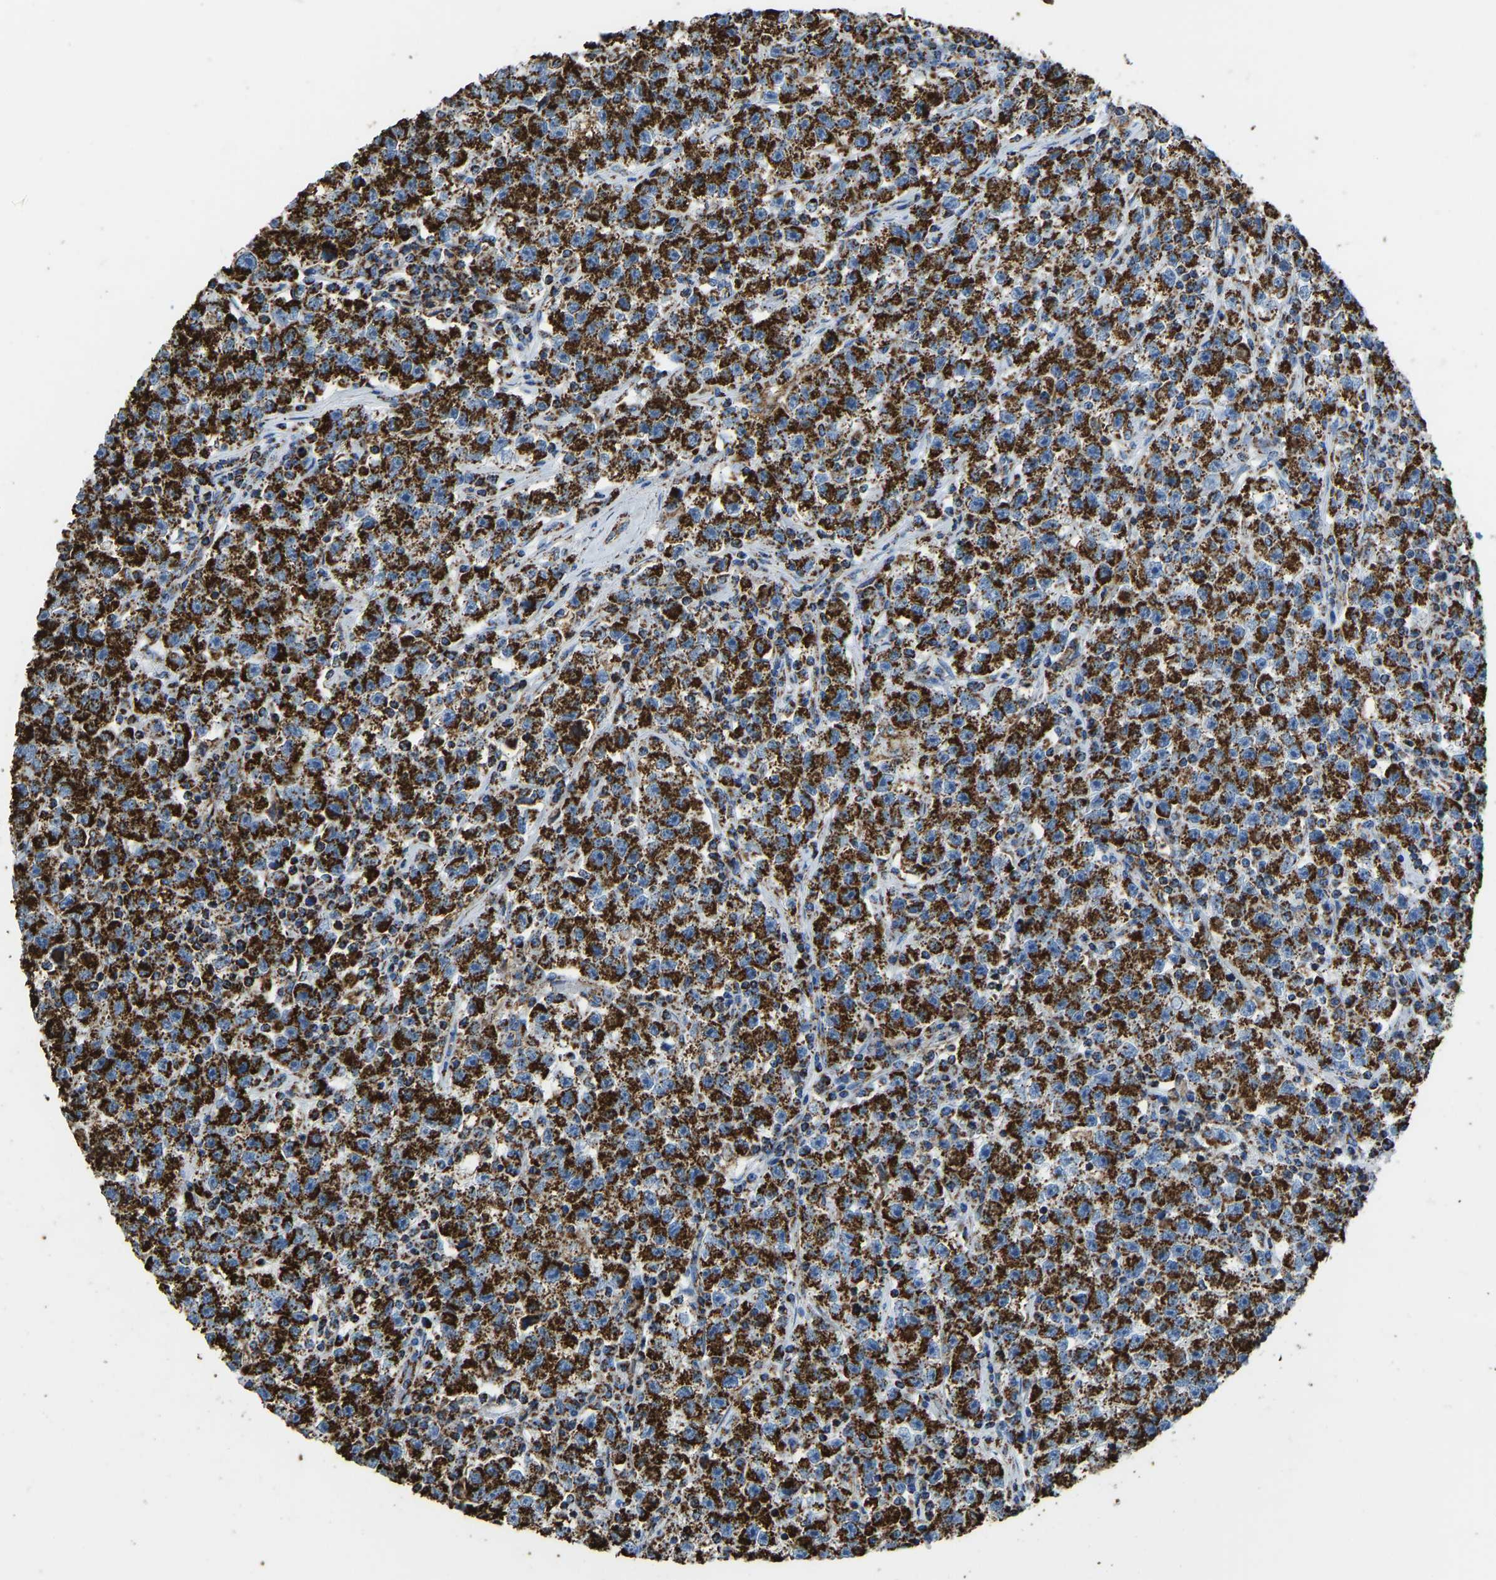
{"staining": {"intensity": "strong", "quantity": ">75%", "location": "cytoplasmic/membranous"}, "tissue": "testis cancer", "cell_type": "Tumor cells", "image_type": "cancer", "snomed": [{"axis": "morphology", "description": "Seminoma, NOS"}, {"axis": "topography", "description": "Testis"}], "caption": "An immunohistochemistry (IHC) image of neoplastic tissue is shown. Protein staining in brown highlights strong cytoplasmic/membranous positivity in testis cancer within tumor cells.", "gene": "IRX6", "patient": {"sex": "male", "age": 22}}